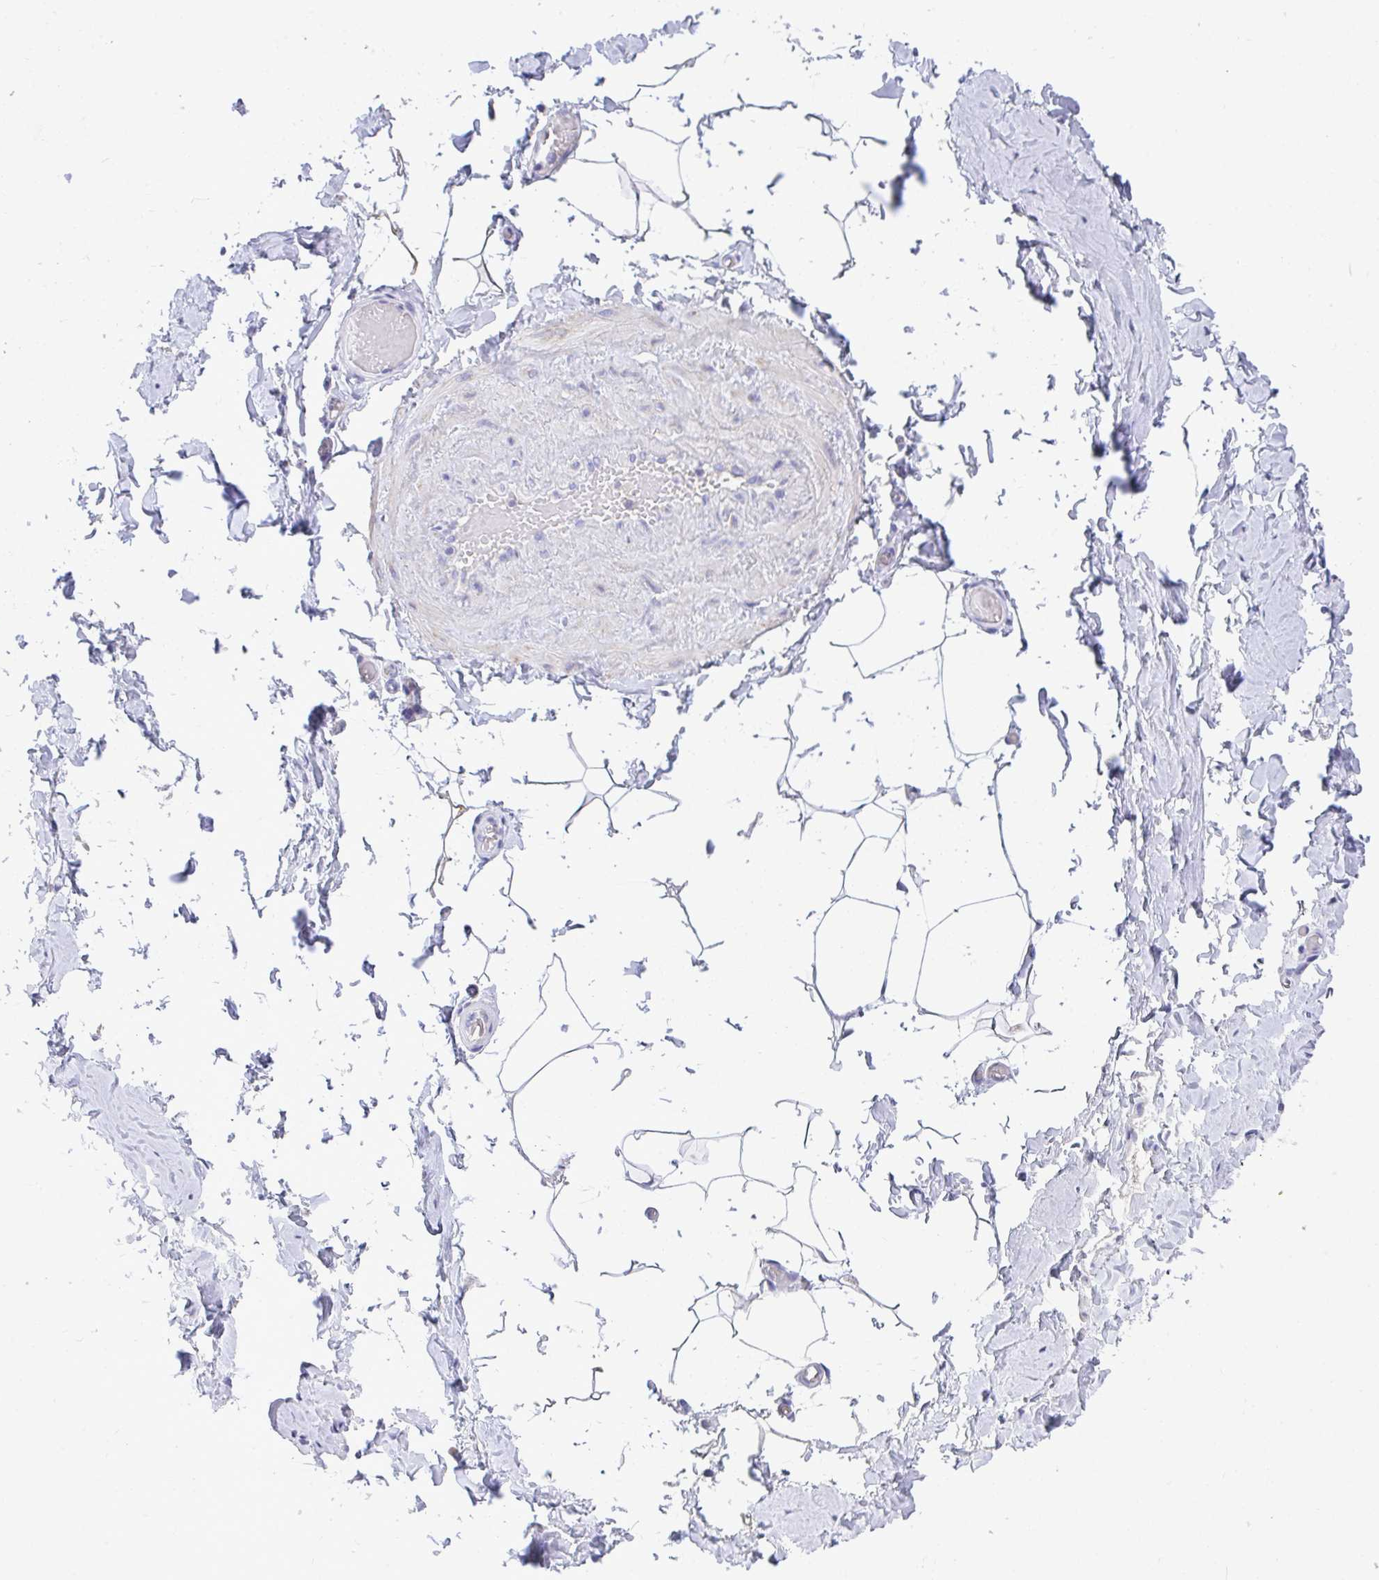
{"staining": {"intensity": "negative", "quantity": "none", "location": "none"}, "tissue": "adipose tissue", "cell_type": "Adipocytes", "image_type": "normal", "snomed": [{"axis": "morphology", "description": "Normal tissue, NOS"}, {"axis": "topography", "description": "Soft tissue"}, {"axis": "topography", "description": "Adipose tissue"}, {"axis": "topography", "description": "Vascular tissue"}, {"axis": "topography", "description": "Peripheral nerve tissue"}], "caption": "High power microscopy micrograph of an immunohistochemistry image of unremarkable adipose tissue, revealing no significant expression in adipocytes. (DAB (3,3'-diaminobenzidine) immunohistochemistry with hematoxylin counter stain).", "gene": "COA5", "patient": {"sex": "male", "age": 29}}